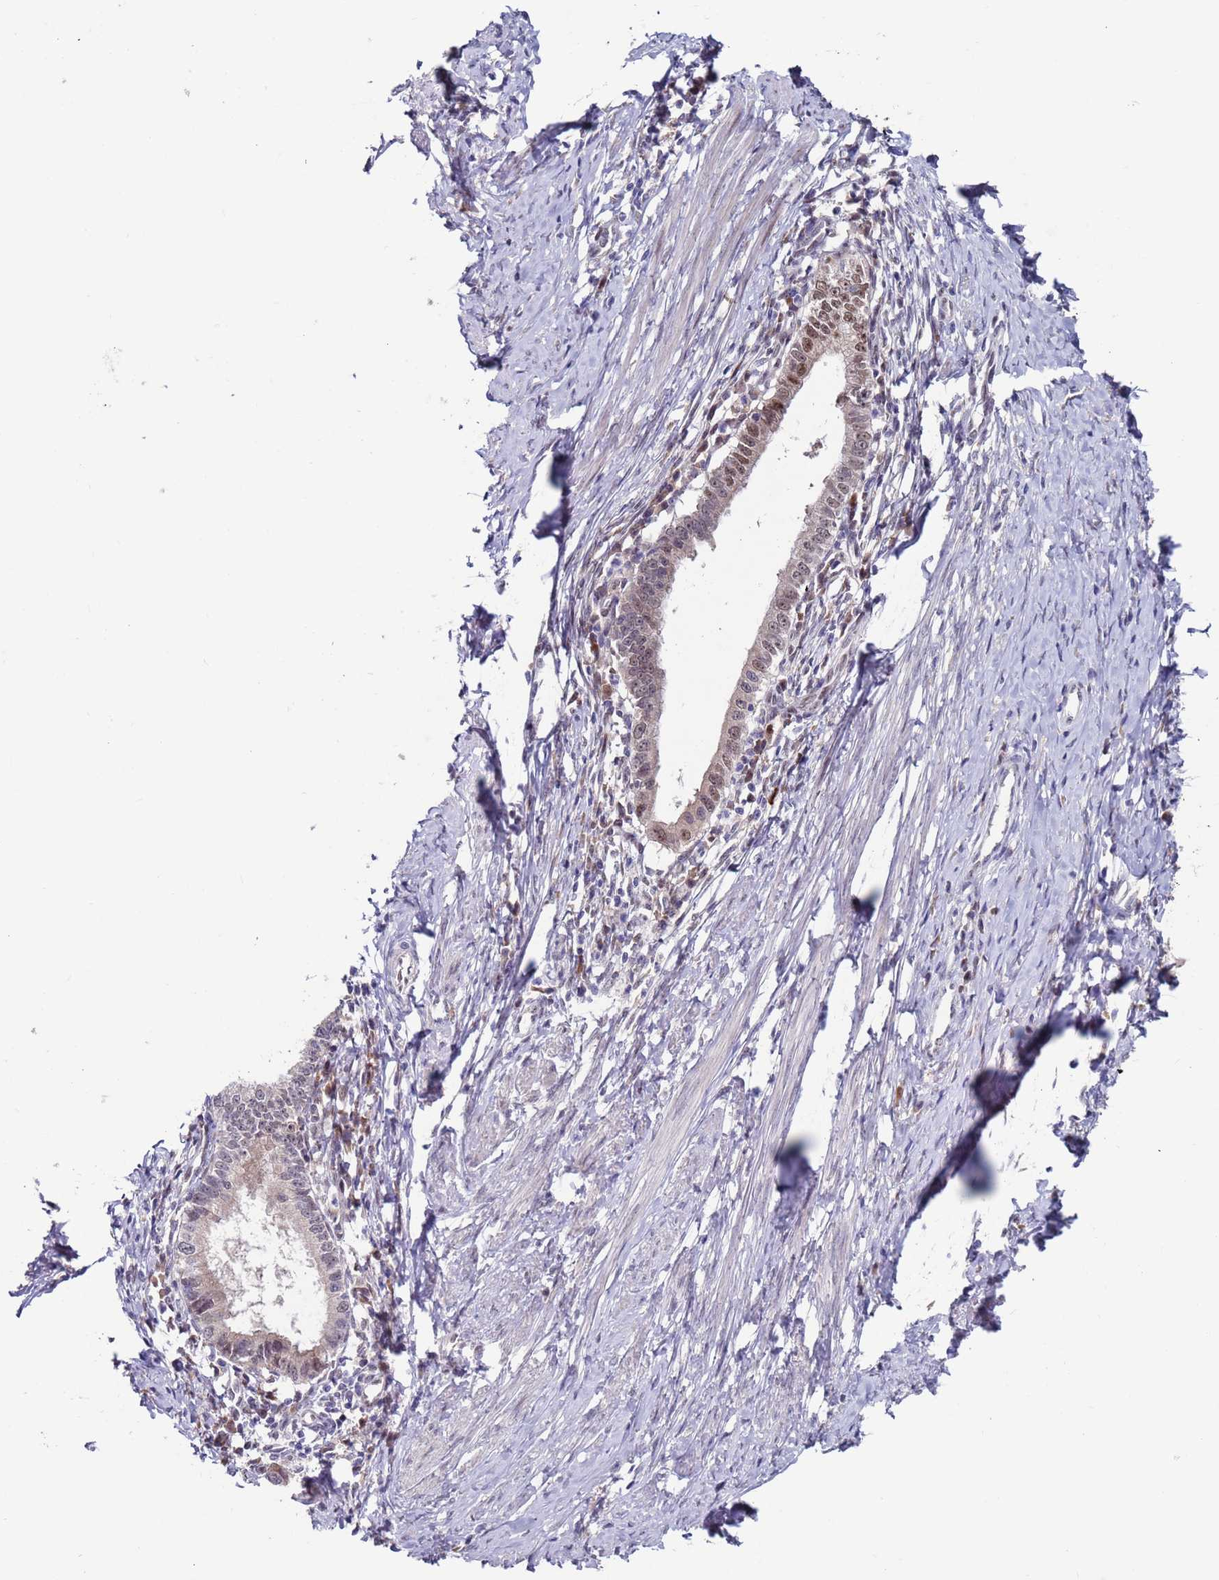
{"staining": {"intensity": "weak", "quantity": "25%-75%", "location": "nuclear"}, "tissue": "cervical cancer", "cell_type": "Tumor cells", "image_type": "cancer", "snomed": [{"axis": "morphology", "description": "Adenocarcinoma, NOS"}, {"axis": "topography", "description": "Cervix"}], "caption": "The micrograph displays a brown stain indicating the presence of a protein in the nuclear of tumor cells in adenocarcinoma (cervical).", "gene": "FBXO27", "patient": {"sex": "female", "age": 36}}